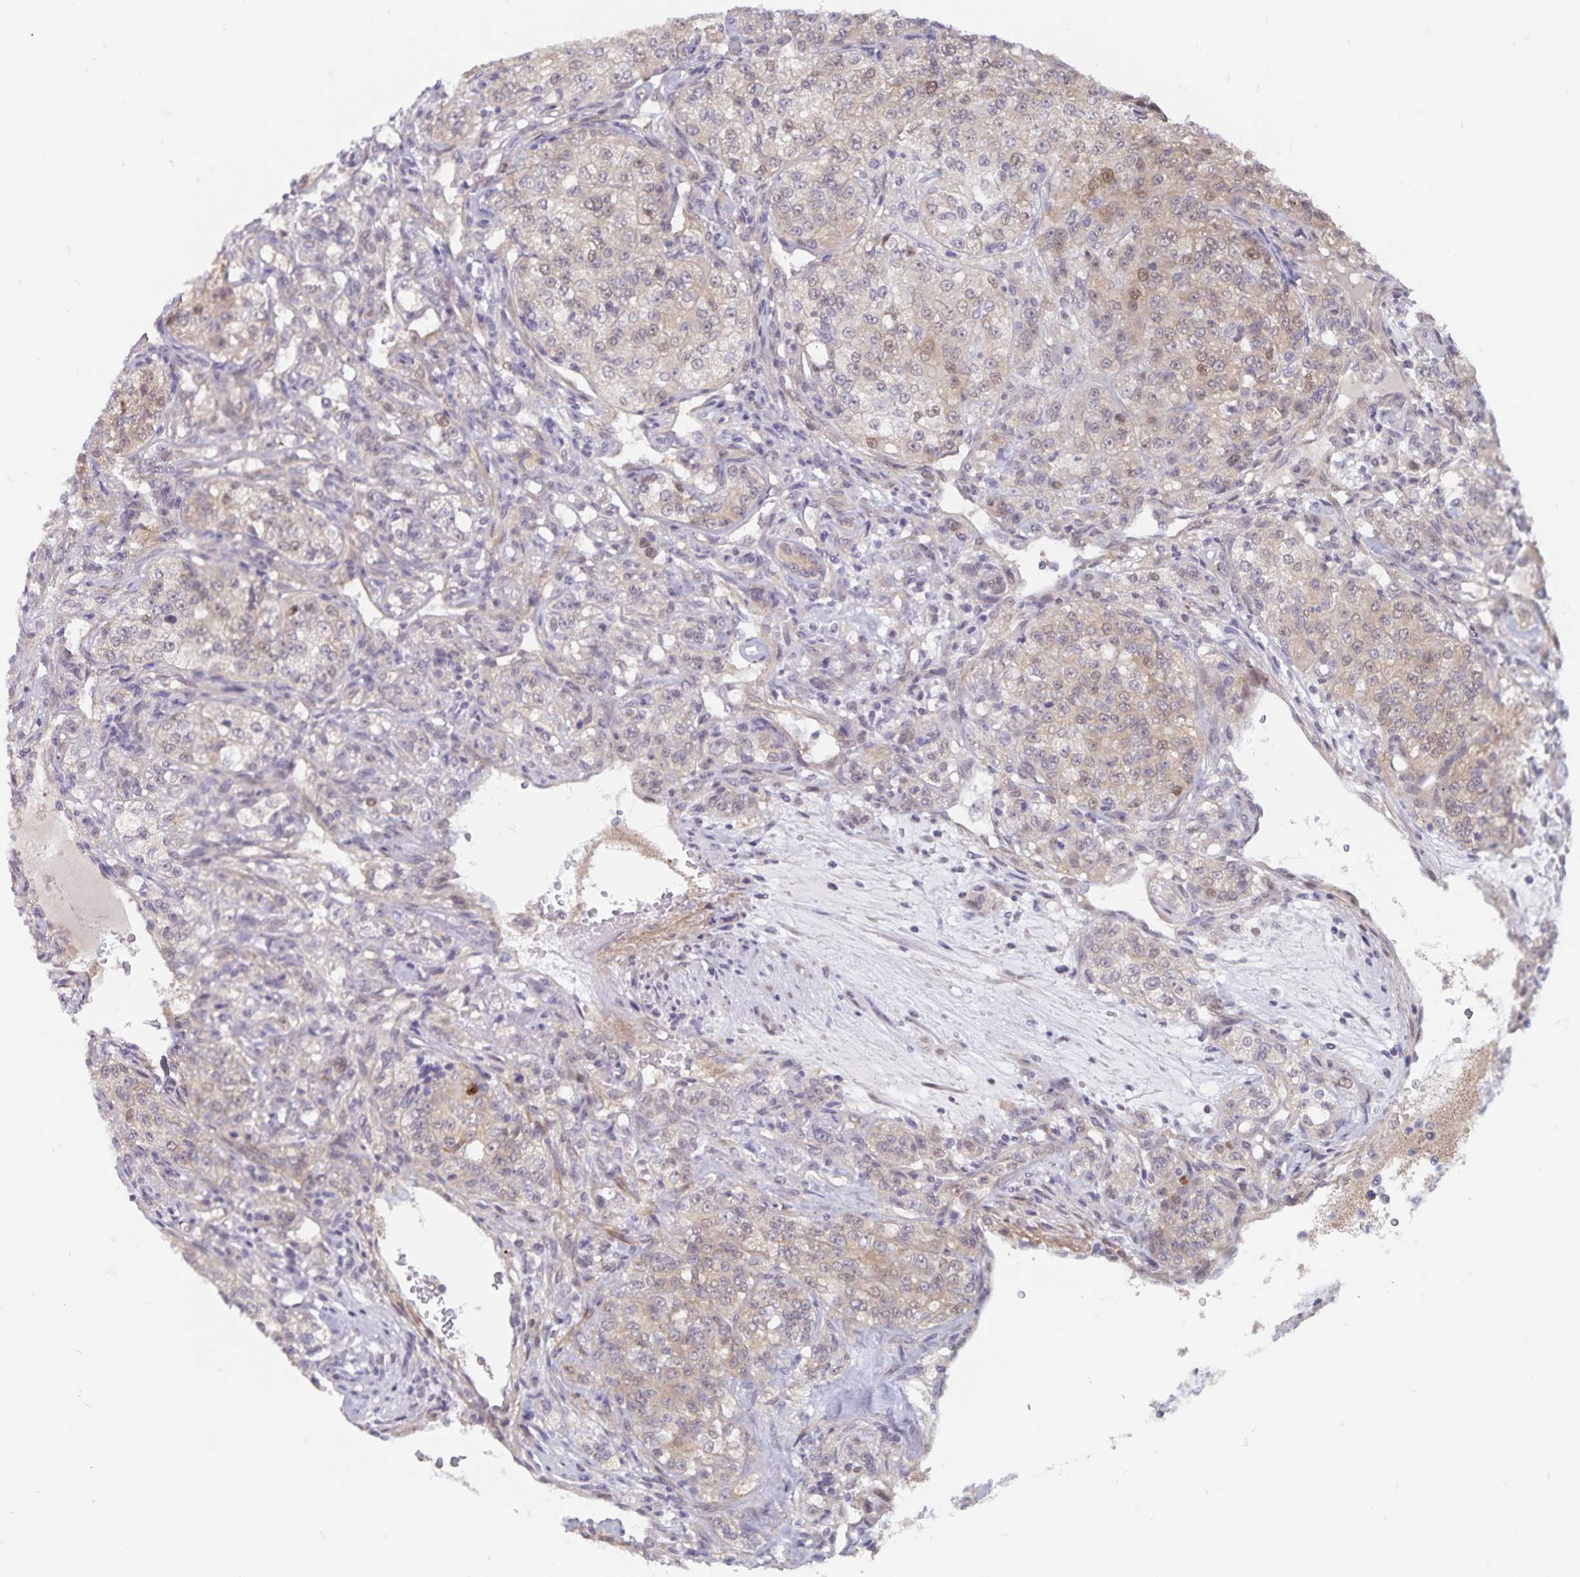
{"staining": {"intensity": "weak", "quantity": "25%-75%", "location": "cytoplasmic/membranous,nuclear"}, "tissue": "renal cancer", "cell_type": "Tumor cells", "image_type": "cancer", "snomed": [{"axis": "morphology", "description": "Adenocarcinoma, NOS"}, {"axis": "topography", "description": "Kidney"}], "caption": "Immunohistochemical staining of human adenocarcinoma (renal) exhibits low levels of weak cytoplasmic/membranous and nuclear positivity in approximately 25%-75% of tumor cells.", "gene": "BAG6", "patient": {"sex": "female", "age": 63}}